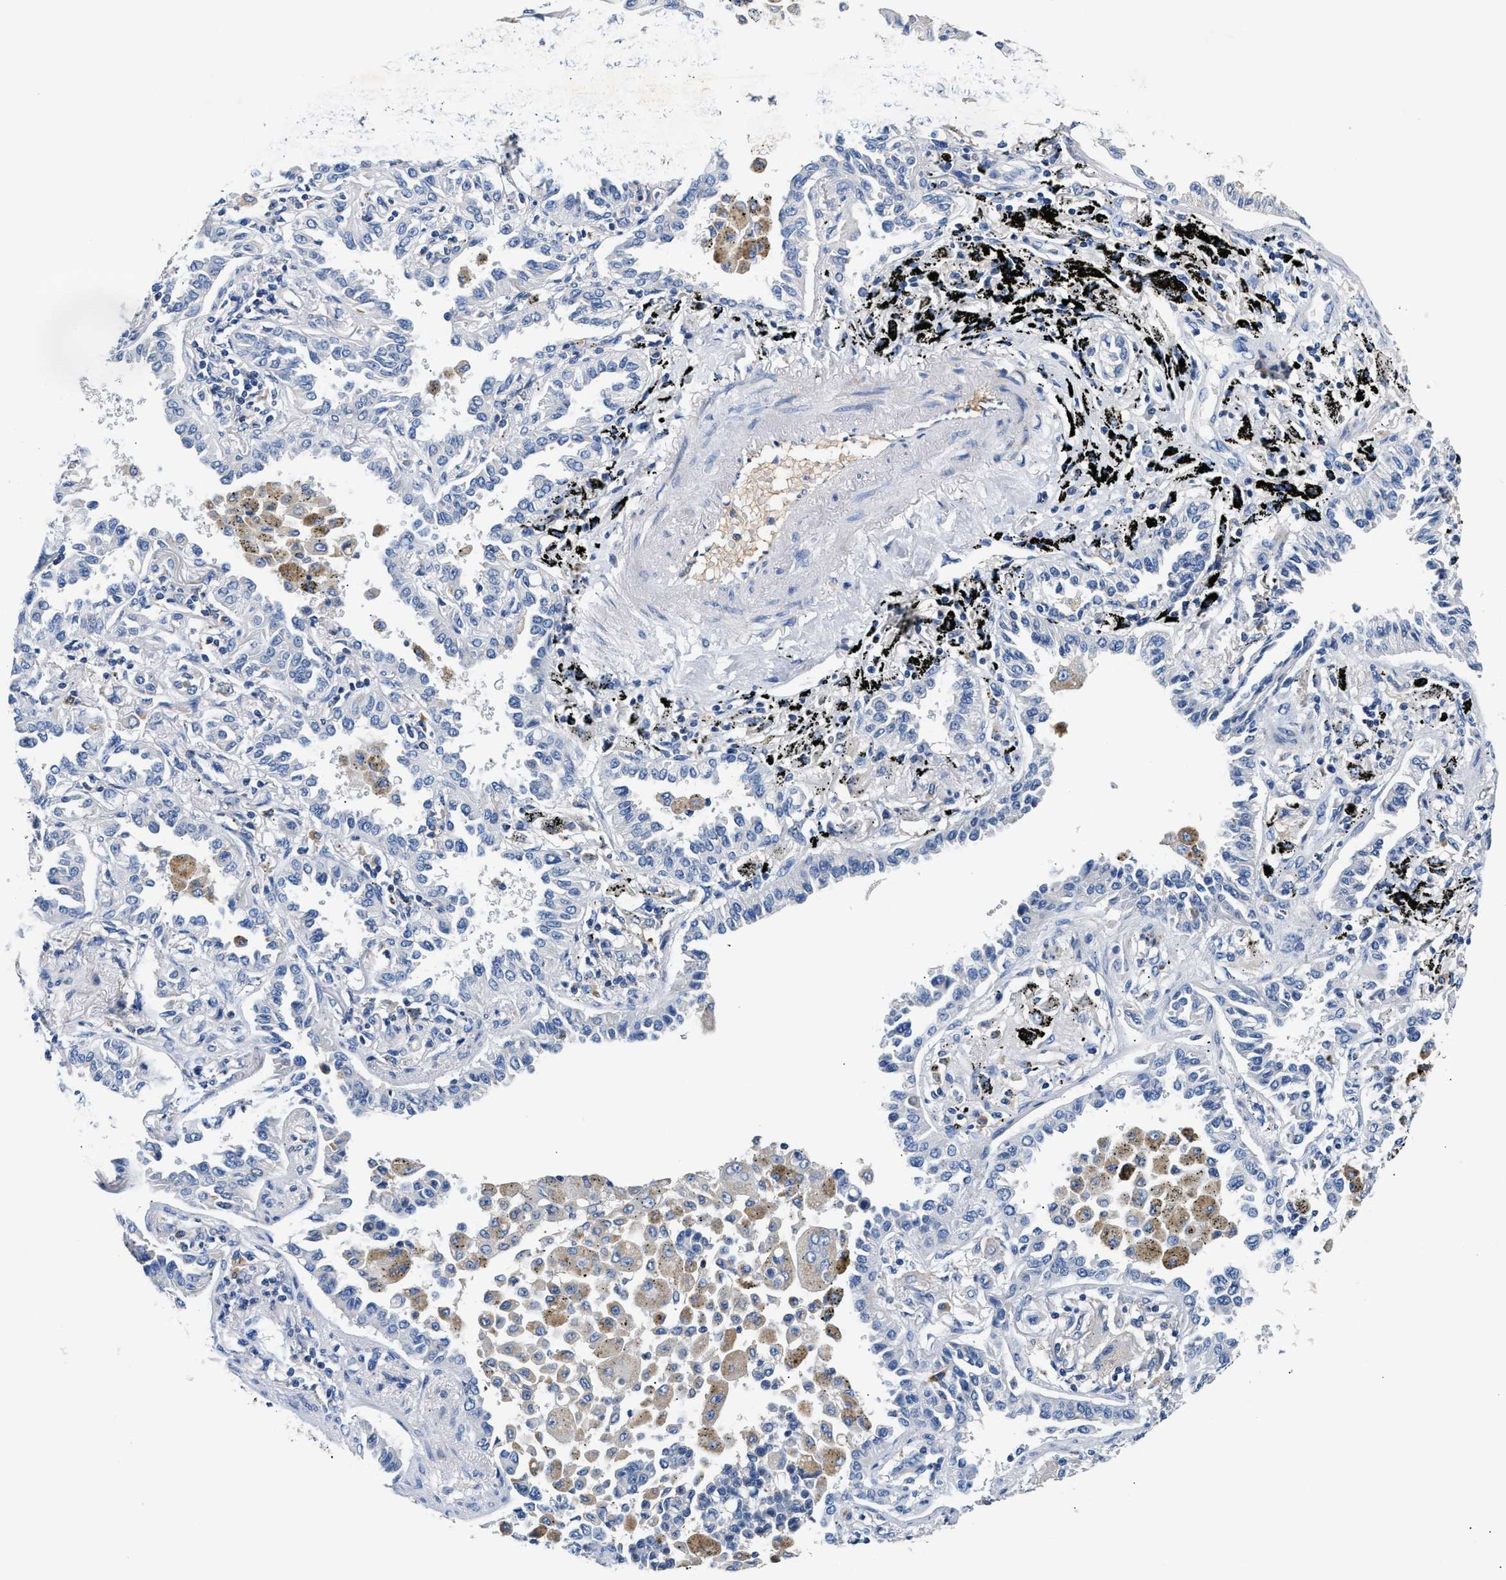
{"staining": {"intensity": "negative", "quantity": "none", "location": "none"}, "tissue": "lung cancer", "cell_type": "Tumor cells", "image_type": "cancer", "snomed": [{"axis": "morphology", "description": "Normal tissue, NOS"}, {"axis": "morphology", "description": "Adenocarcinoma, NOS"}, {"axis": "topography", "description": "Lung"}], "caption": "Lung adenocarcinoma stained for a protein using IHC shows no positivity tumor cells.", "gene": "TUT7", "patient": {"sex": "male", "age": 59}}